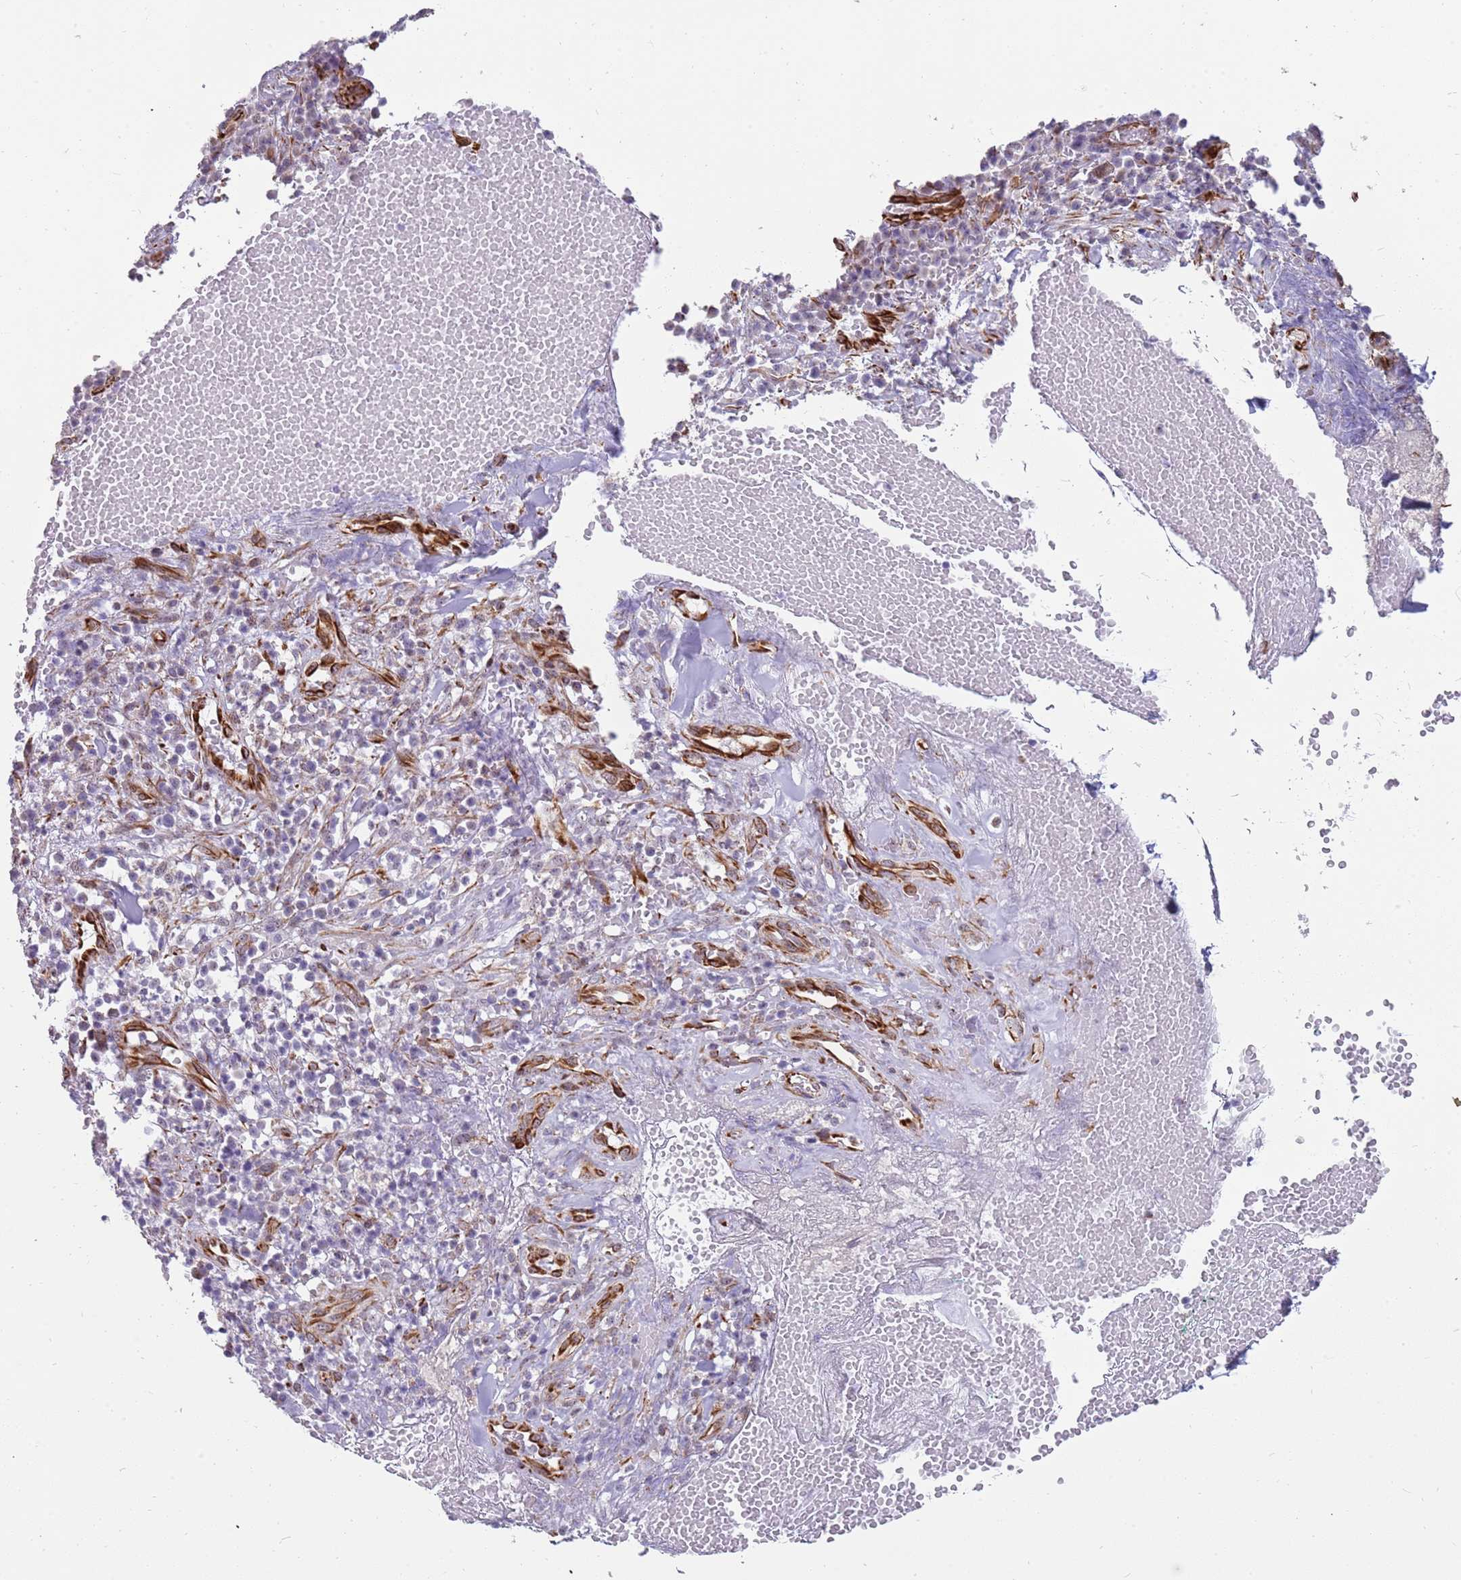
{"staining": {"intensity": "weak", "quantity": "25%-75%", "location": "cytoplasmic/membranous"}, "tissue": "adipose tissue", "cell_type": "Adipocytes", "image_type": "normal", "snomed": [{"axis": "morphology", "description": "Normal tissue, NOS"}, {"axis": "morphology", "description": "Basal cell carcinoma"}, {"axis": "topography", "description": "Cartilage tissue"}, {"axis": "topography", "description": "Nasopharynx"}, {"axis": "topography", "description": "Oral tissue"}], "caption": "Immunohistochemistry staining of unremarkable adipose tissue, which demonstrates low levels of weak cytoplasmic/membranous expression in approximately 25%-75% of adipocytes indicating weak cytoplasmic/membranous protein expression. The staining was performed using DAB (3,3'-diaminobenzidine) (brown) for protein detection and nuclei were counterstained in hematoxylin (blue).", "gene": "ENSG00000271254", "patient": {"sex": "female", "age": 77}}